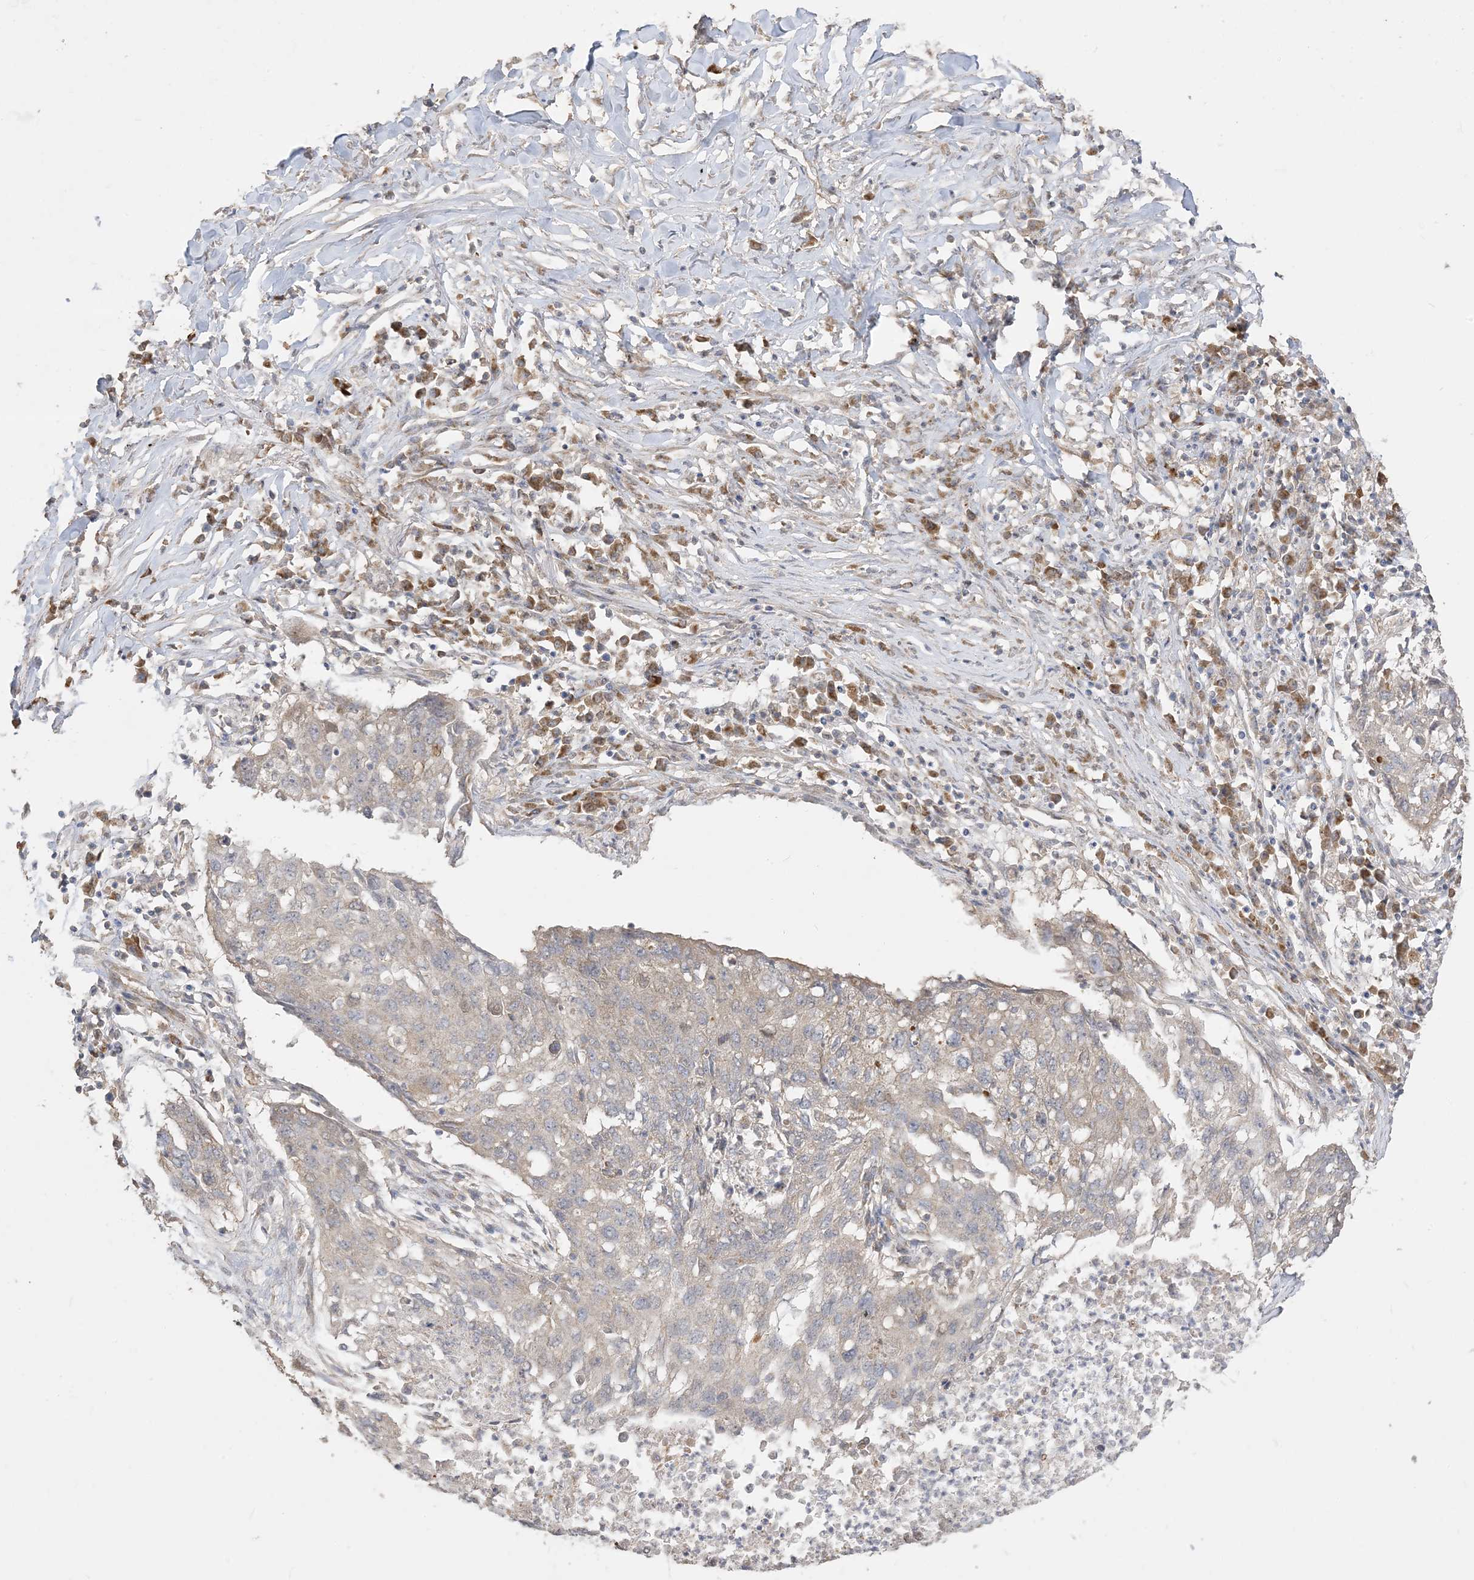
{"staining": {"intensity": "weak", "quantity": ">75%", "location": "cytoplasmic/membranous"}, "tissue": "lung cancer", "cell_type": "Tumor cells", "image_type": "cancer", "snomed": [{"axis": "morphology", "description": "Squamous cell carcinoma, NOS"}, {"axis": "topography", "description": "Lung"}], "caption": "Tumor cells reveal weak cytoplasmic/membranous staining in approximately >75% of cells in lung cancer.", "gene": "SIRT3", "patient": {"sex": "female", "age": 63}}